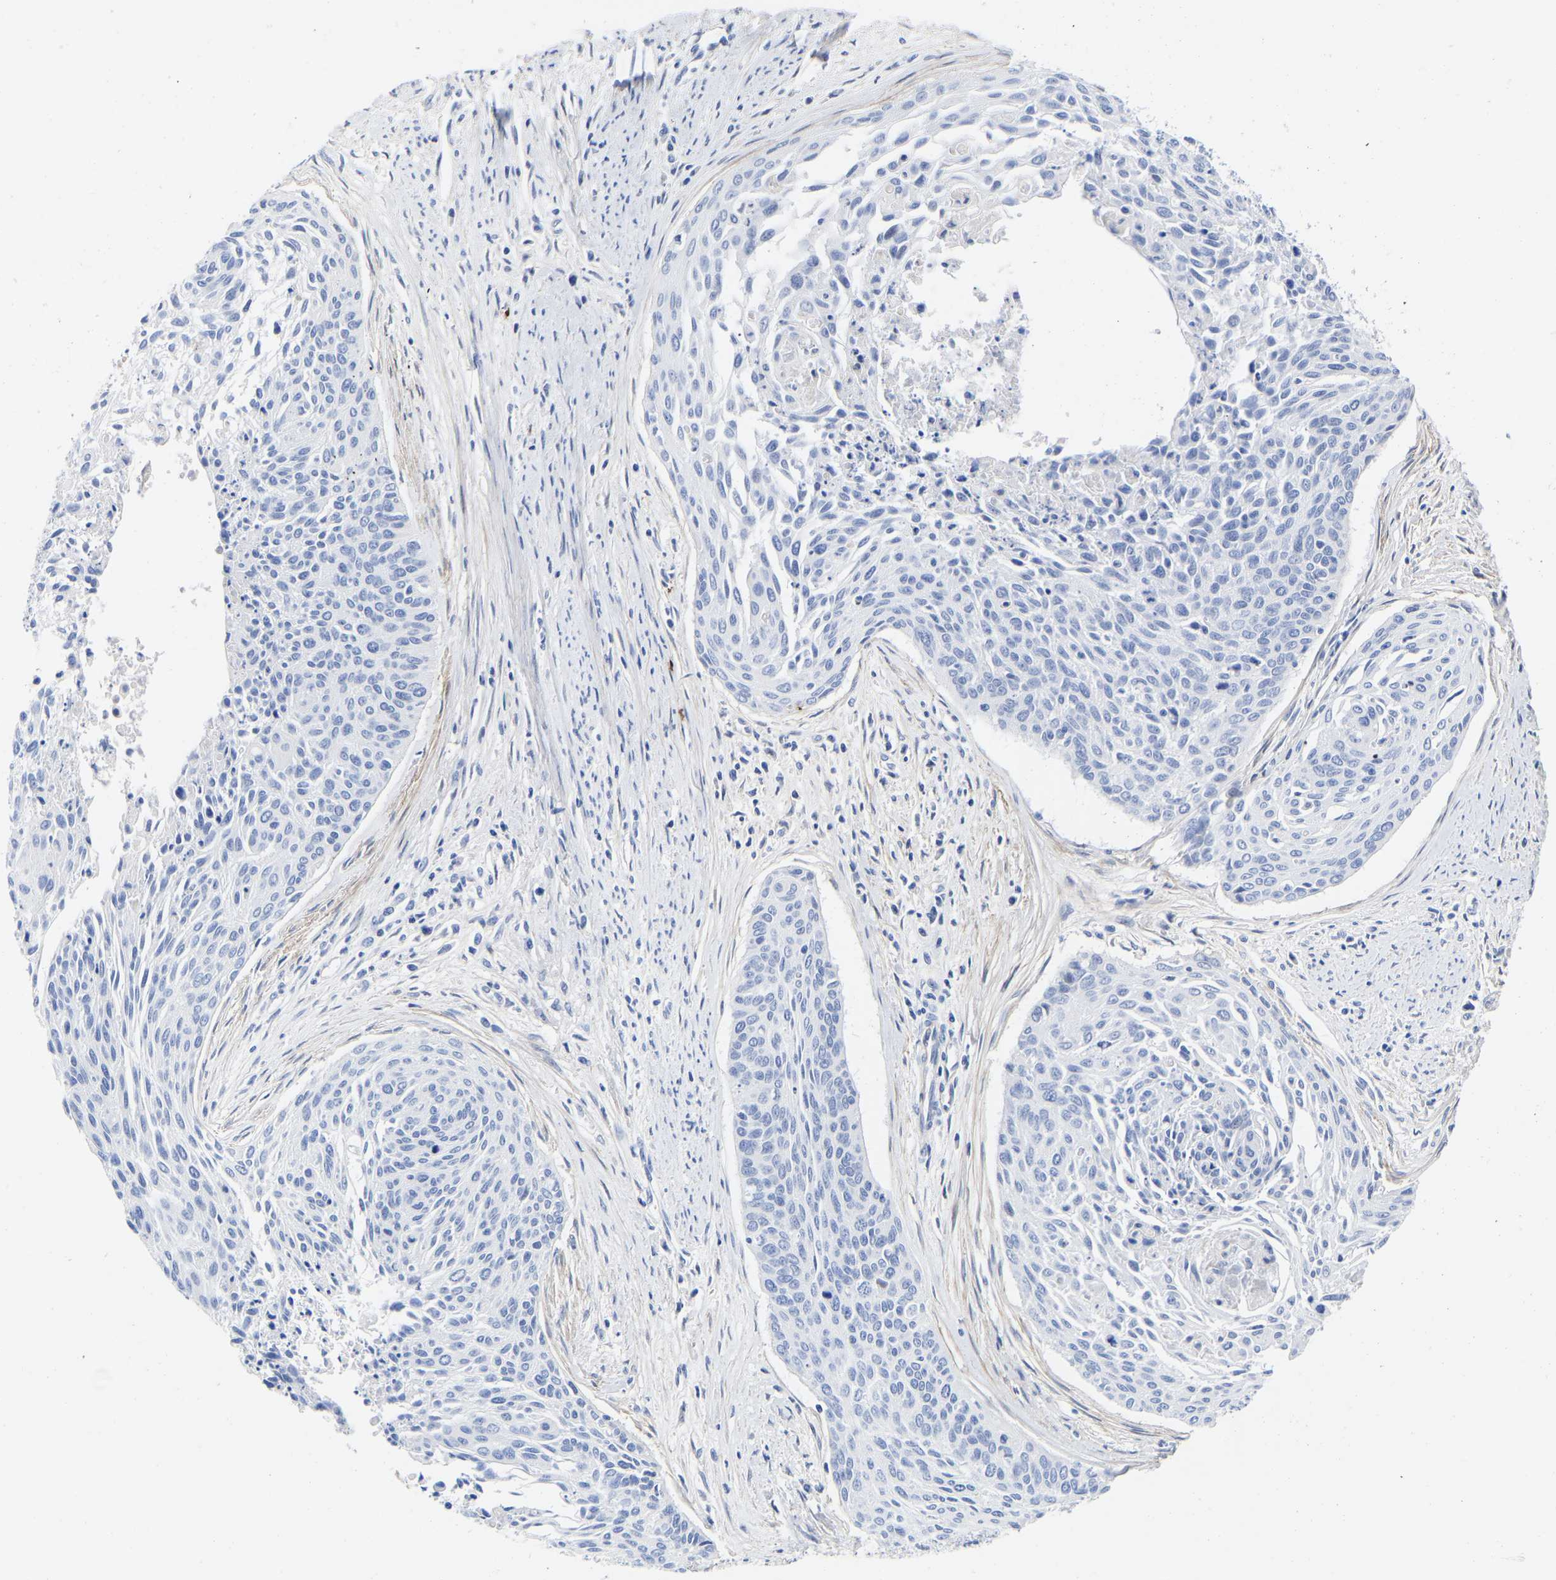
{"staining": {"intensity": "negative", "quantity": "none", "location": "none"}, "tissue": "cervical cancer", "cell_type": "Tumor cells", "image_type": "cancer", "snomed": [{"axis": "morphology", "description": "Squamous cell carcinoma, NOS"}, {"axis": "topography", "description": "Cervix"}], "caption": "Immunohistochemical staining of cervical cancer demonstrates no significant expression in tumor cells. (Brightfield microscopy of DAB immunohistochemistry (IHC) at high magnification).", "gene": "GPA33", "patient": {"sex": "female", "age": 55}}